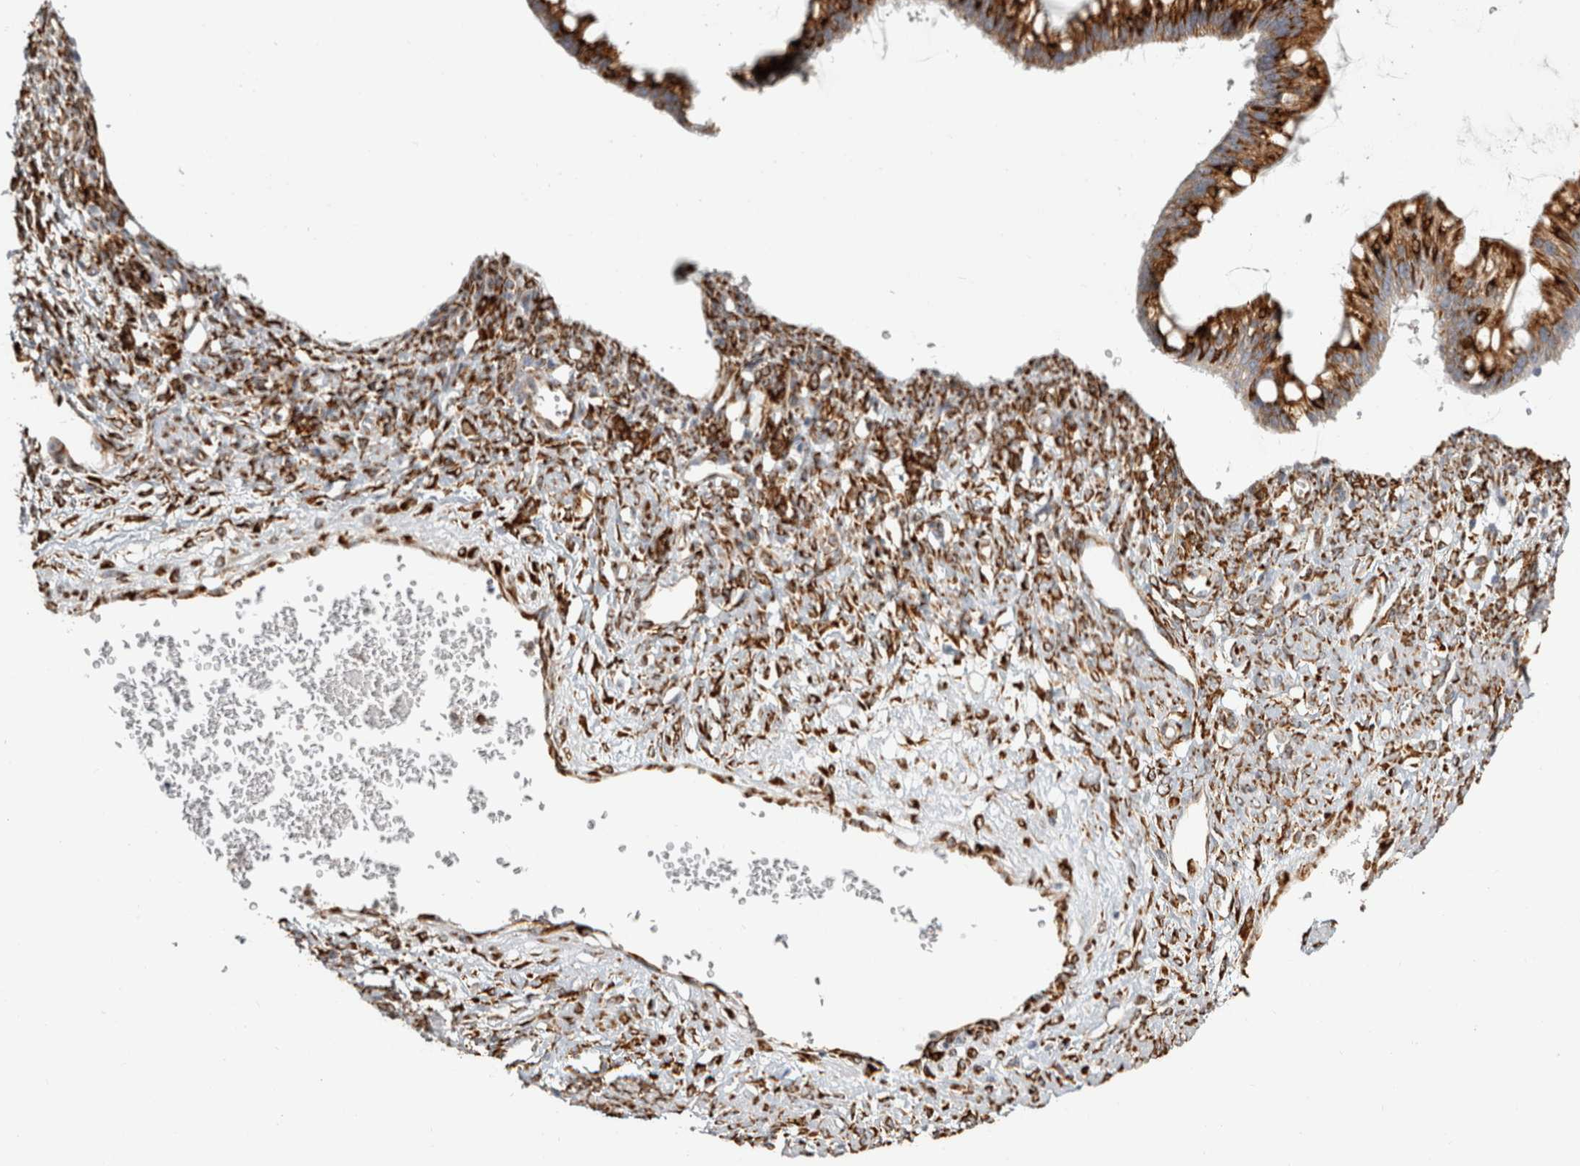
{"staining": {"intensity": "strong", "quantity": ">75%", "location": "cytoplasmic/membranous"}, "tissue": "ovarian cancer", "cell_type": "Tumor cells", "image_type": "cancer", "snomed": [{"axis": "morphology", "description": "Cystadenocarcinoma, mucinous, NOS"}, {"axis": "topography", "description": "Ovary"}], "caption": "IHC (DAB (3,3'-diaminobenzidine)) staining of human mucinous cystadenocarcinoma (ovarian) demonstrates strong cytoplasmic/membranous protein staining in about >75% of tumor cells.", "gene": "OSTN", "patient": {"sex": "female", "age": 73}}